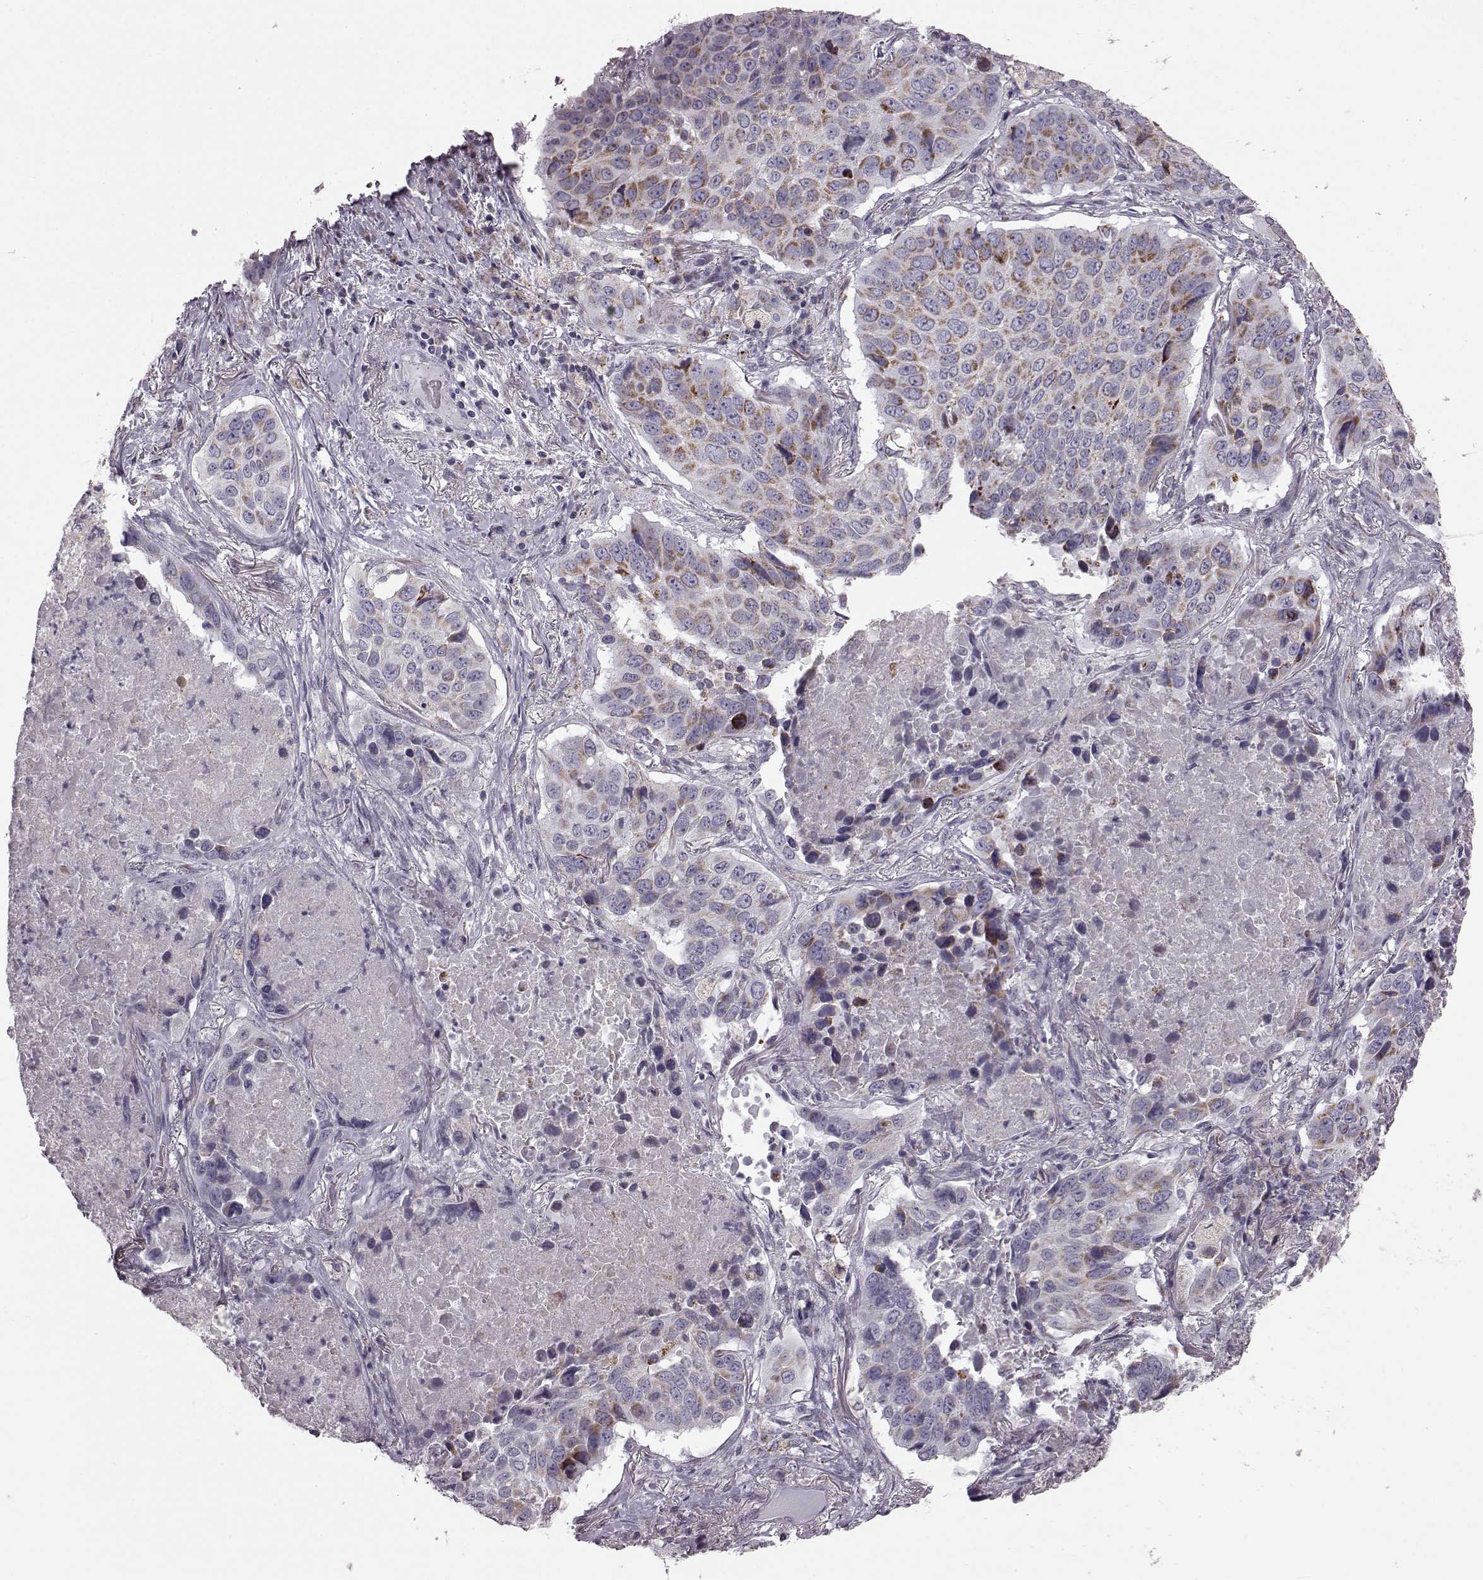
{"staining": {"intensity": "moderate", "quantity": ">75%", "location": "cytoplasmic/membranous"}, "tissue": "lung cancer", "cell_type": "Tumor cells", "image_type": "cancer", "snomed": [{"axis": "morphology", "description": "Normal tissue, NOS"}, {"axis": "morphology", "description": "Squamous cell carcinoma, NOS"}, {"axis": "topography", "description": "Bronchus"}, {"axis": "topography", "description": "Lung"}], "caption": "Lung squamous cell carcinoma stained with a brown dye shows moderate cytoplasmic/membranous positive positivity in approximately >75% of tumor cells.", "gene": "ATP5MF", "patient": {"sex": "male", "age": 64}}